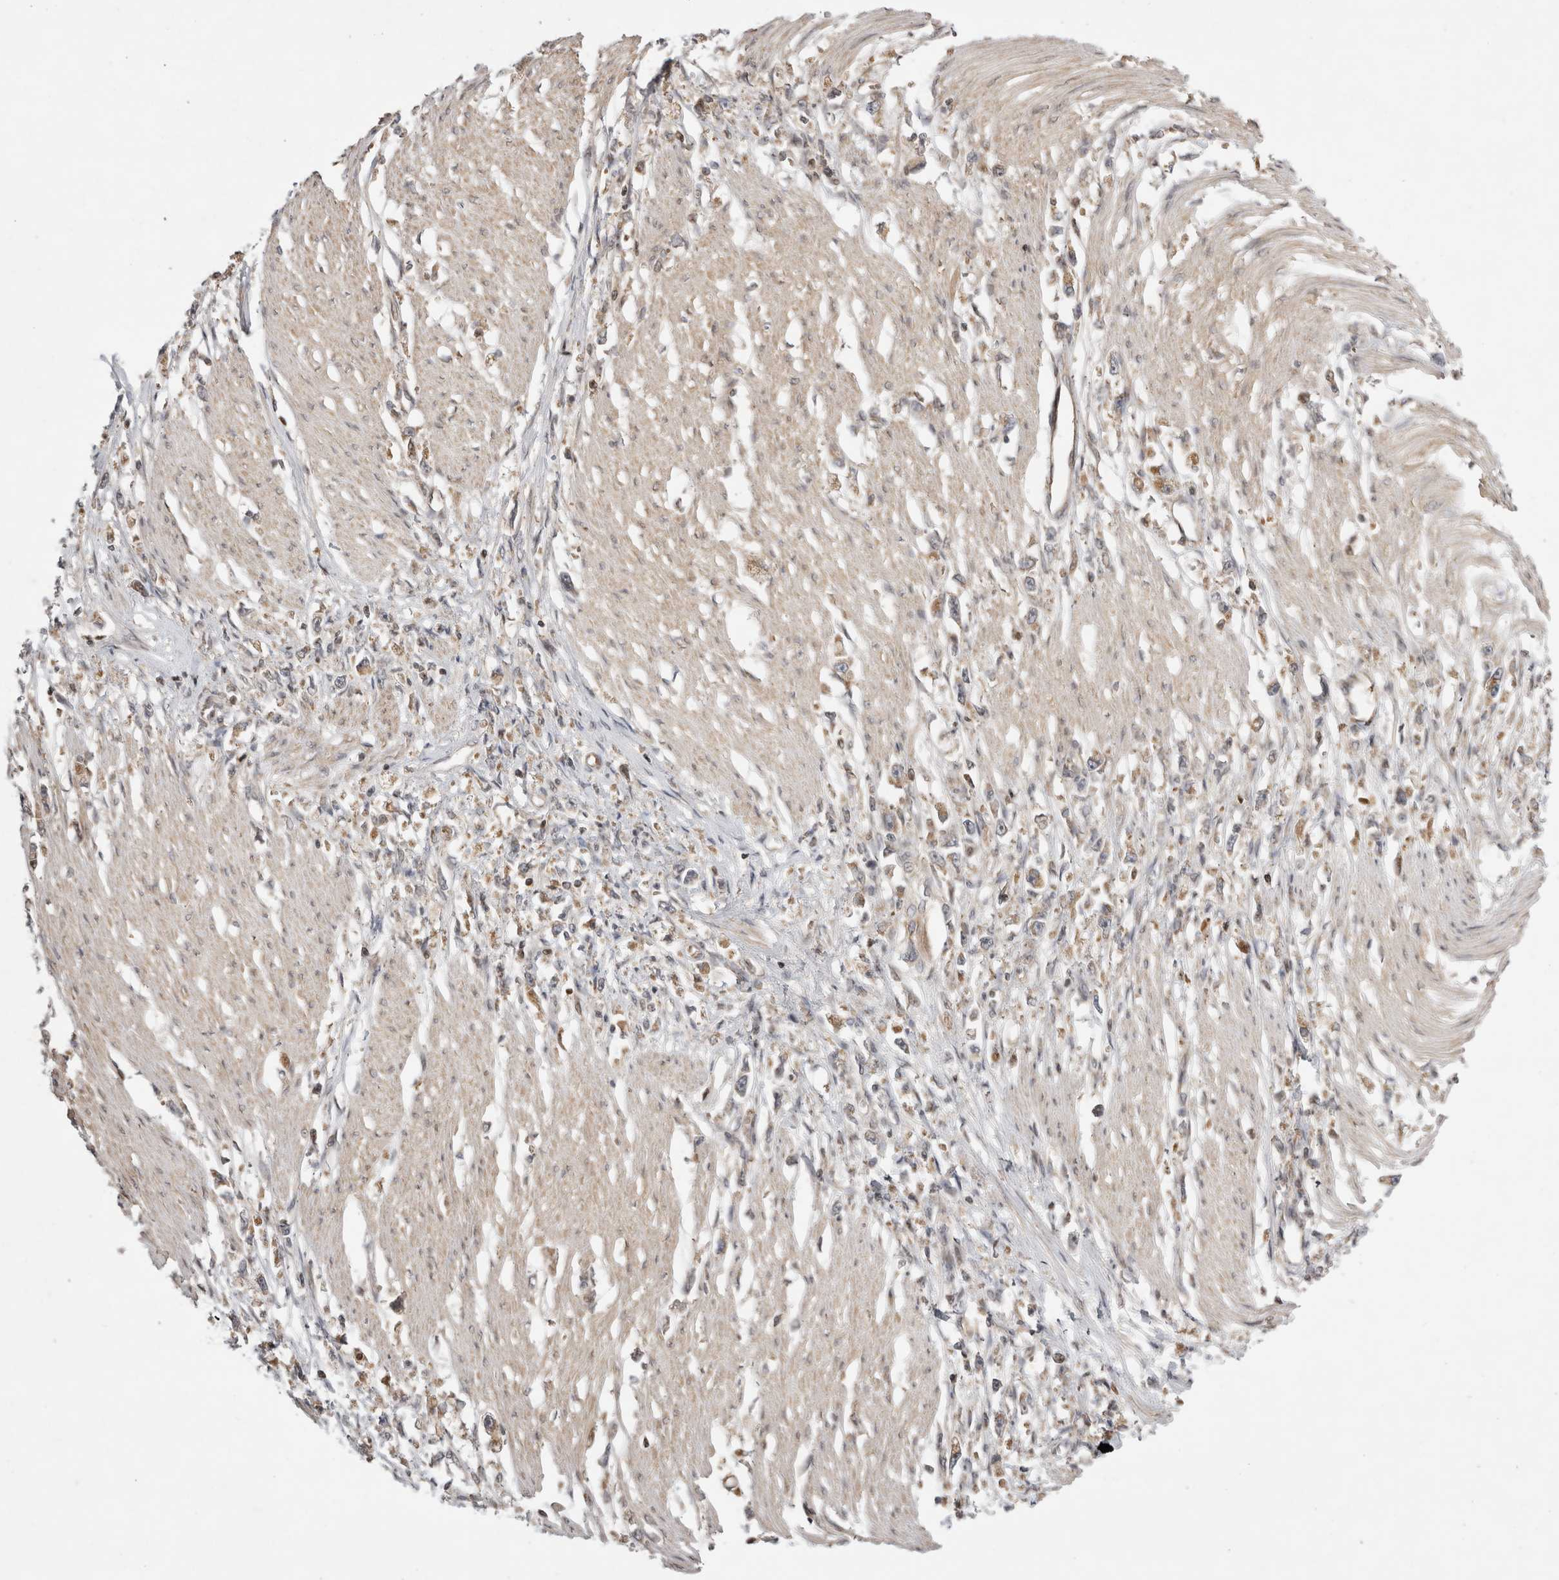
{"staining": {"intensity": "moderate", "quantity": ">75%", "location": "cytoplasmic/membranous"}, "tissue": "stomach cancer", "cell_type": "Tumor cells", "image_type": "cancer", "snomed": [{"axis": "morphology", "description": "Adenocarcinoma, NOS"}, {"axis": "topography", "description": "Stomach"}], "caption": "Immunohistochemistry (DAB (3,3'-diaminobenzidine)) staining of stomach cancer (adenocarcinoma) exhibits moderate cytoplasmic/membranous protein positivity in about >75% of tumor cells. (Stains: DAB (3,3'-diaminobenzidine) in brown, nuclei in blue, Microscopy: brightfield microscopy at high magnification).", "gene": "EIF2AK1", "patient": {"sex": "female", "age": 59}}